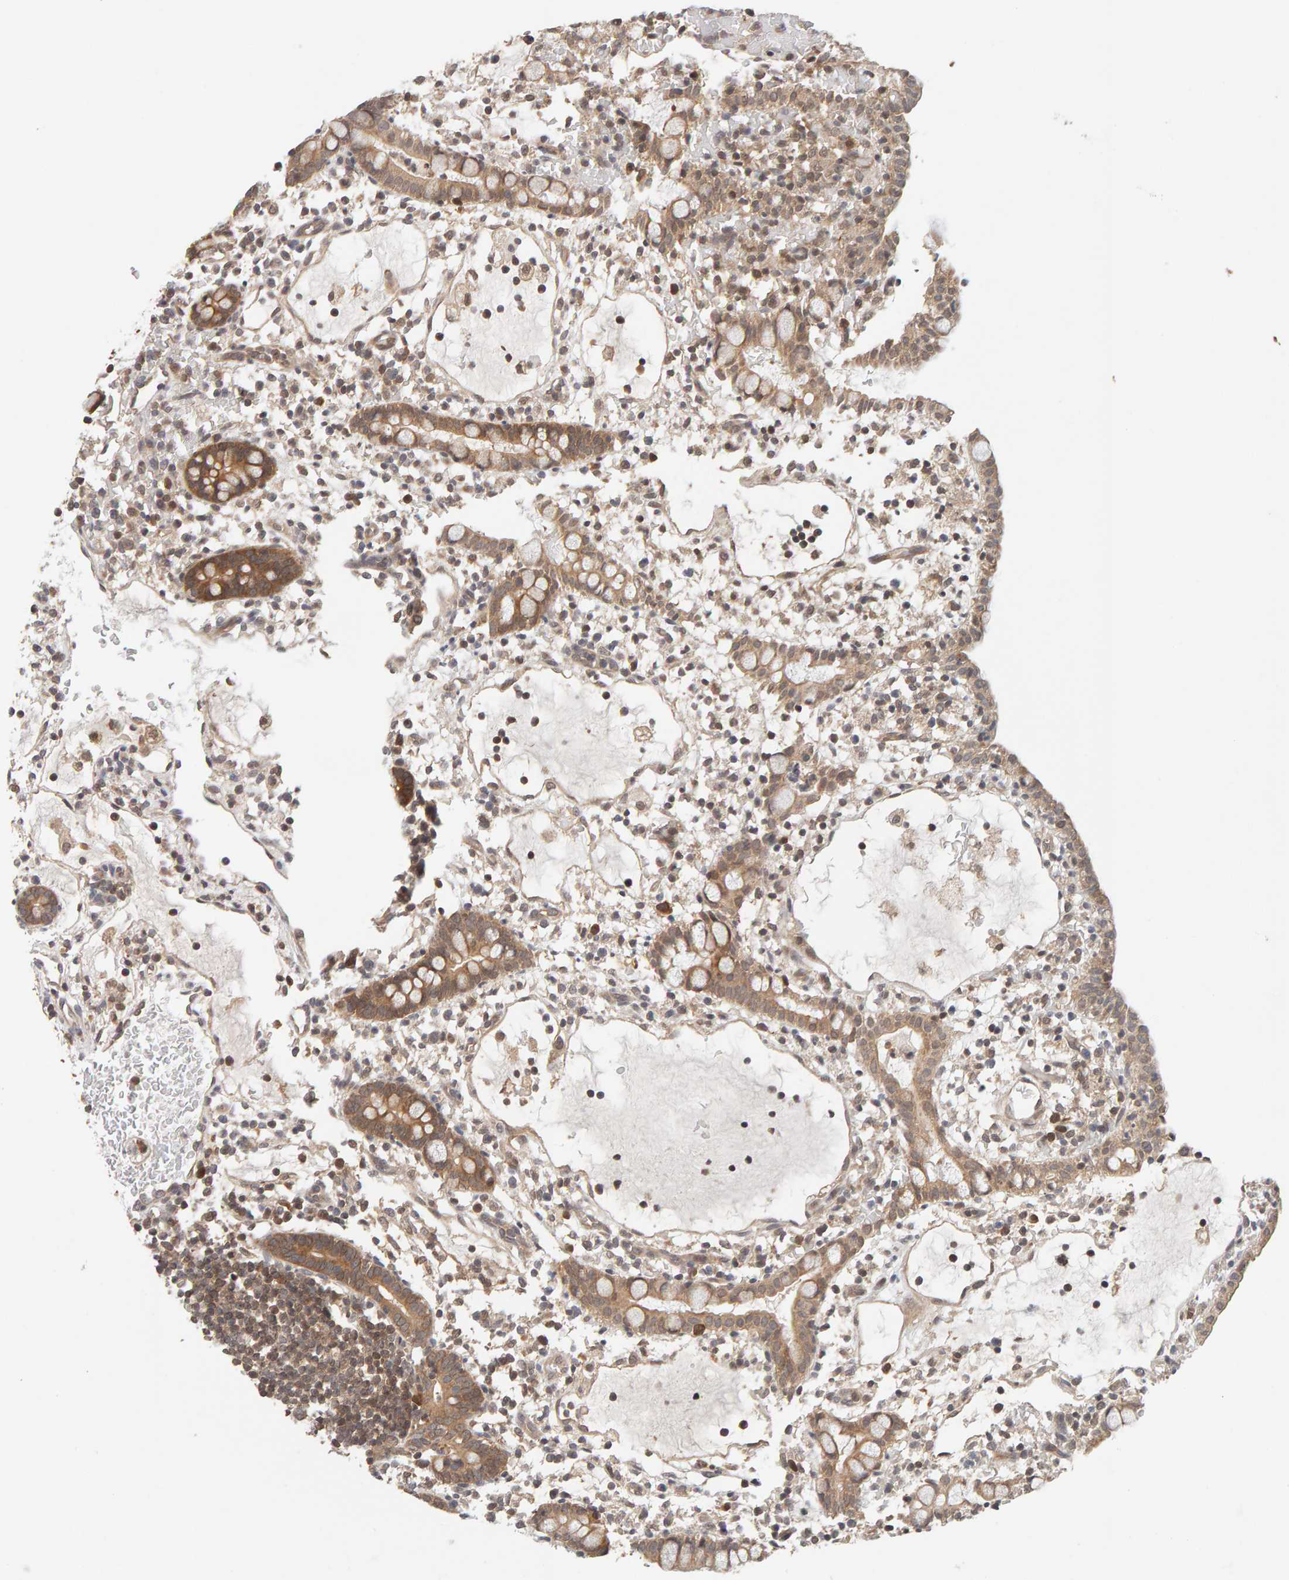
{"staining": {"intensity": "moderate", "quantity": ">75%", "location": "cytoplasmic/membranous"}, "tissue": "small intestine", "cell_type": "Glandular cells", "image_type": "normal", "snomed": [{"axis": "morphology", "description": "Normal tissue, NOS"}, {"axis": "morphology", "description": "Developmental malformation"}, {"axis": "topography", "description": "Small intestine"}], "caption": "Immunohistochemistry photomicrograph of unremarkable small intestine: human small intestine stained using IHC demonstrates medium levels of moderate protein expression localized specifically in the cytoplasmic/membranous of glandular cells, appearing as a cytoplasmic/membranous brown color.", "gene": "DNAJC7", "patient": {"sex": "male"}}